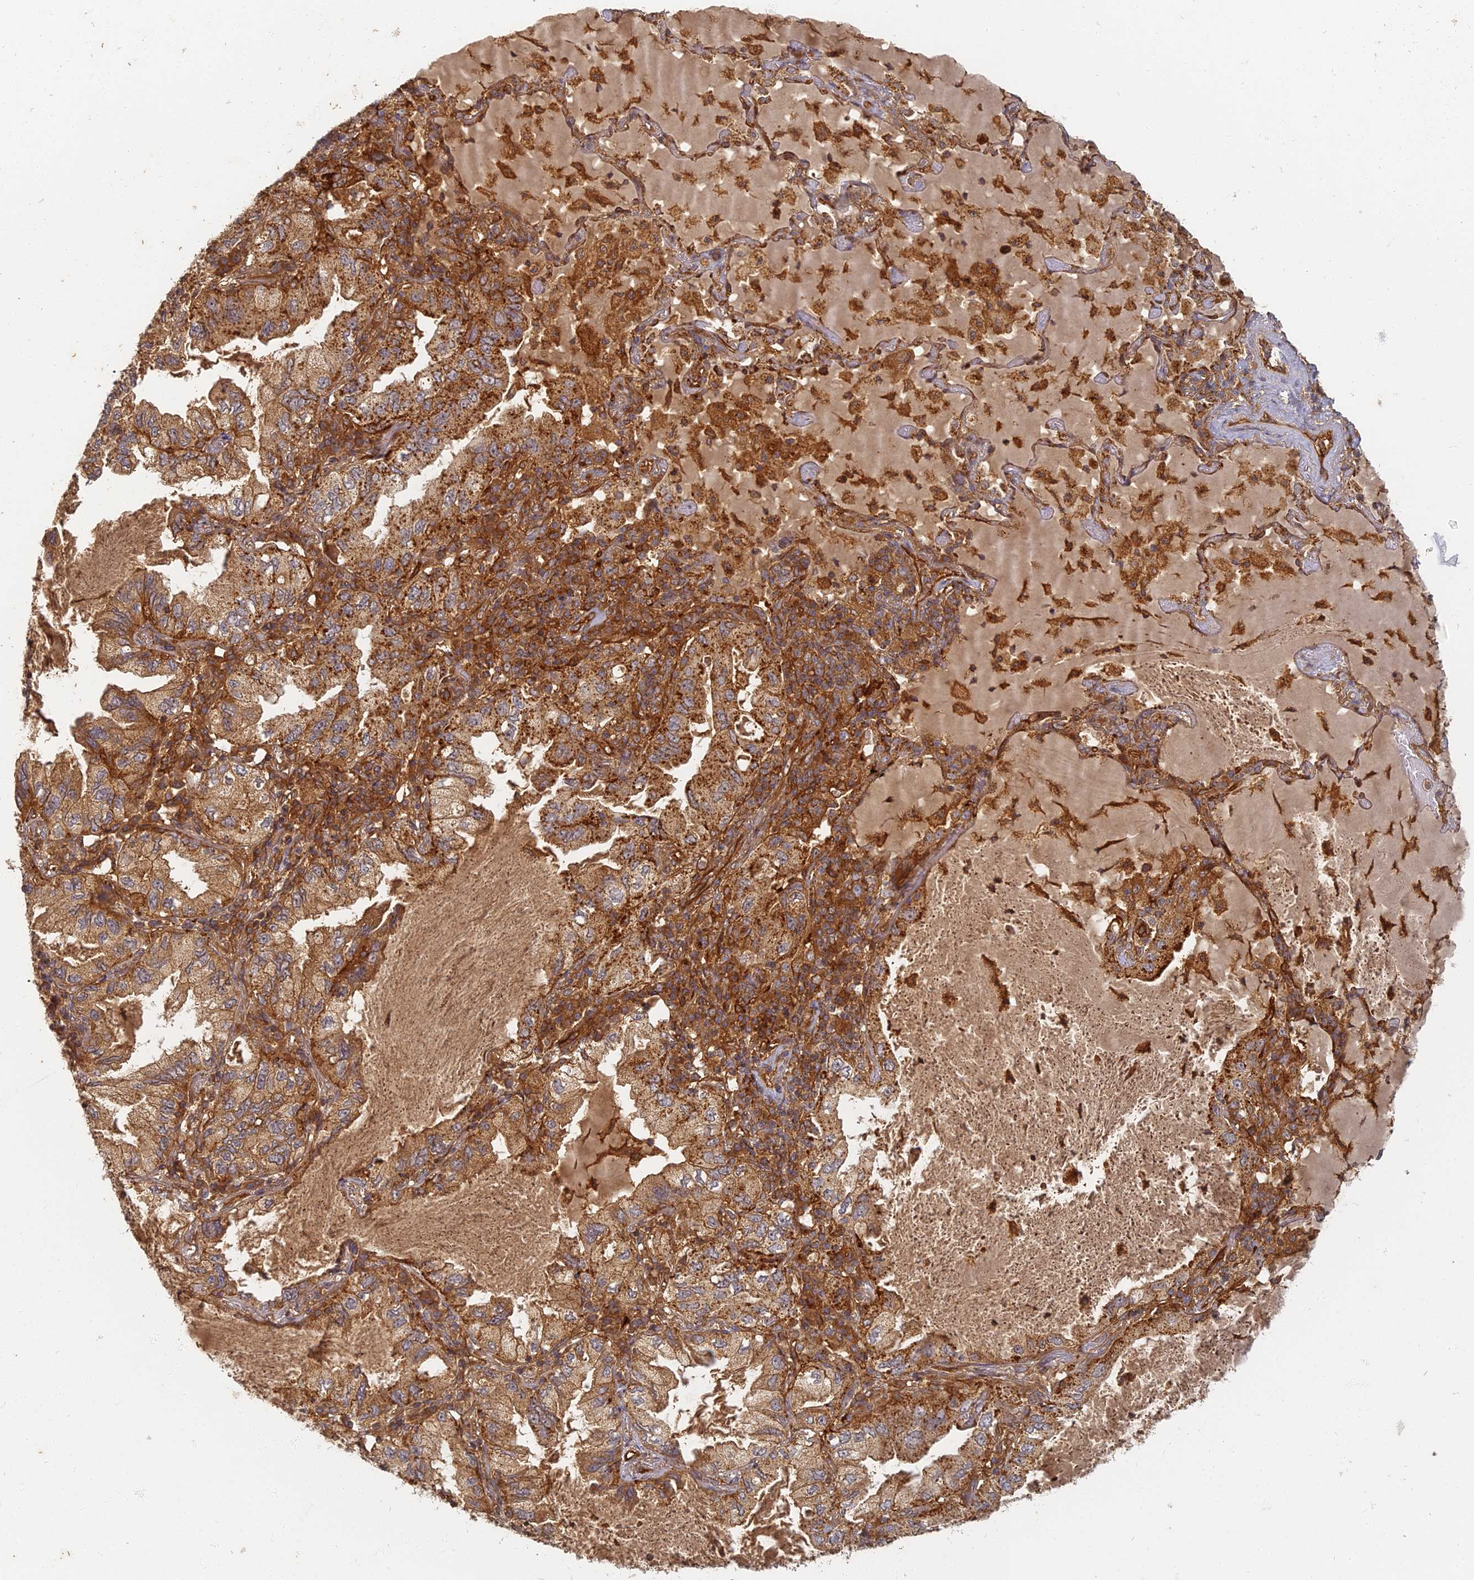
{"staining": {"intensity": "moderate", "quantity": ">75%", "location": "cytoplasmic/membranous"}, "tissue": "lung cancer", "cell_type": "Tumor cells", "image_type": "cancer", "snomed": [{"axis": "morphology", "description": "Adenocarcinoma, NOS"}, {"axis": "topography", "description": "Lung"}], "caption": "A medium amount of moderate cytoplasmic/membranous expression is seen in about >75% of tumor cells in lung adenocarcinoma tissue.", "gene": "INO80D", "patient": {"sex": "female", "age": 69}}